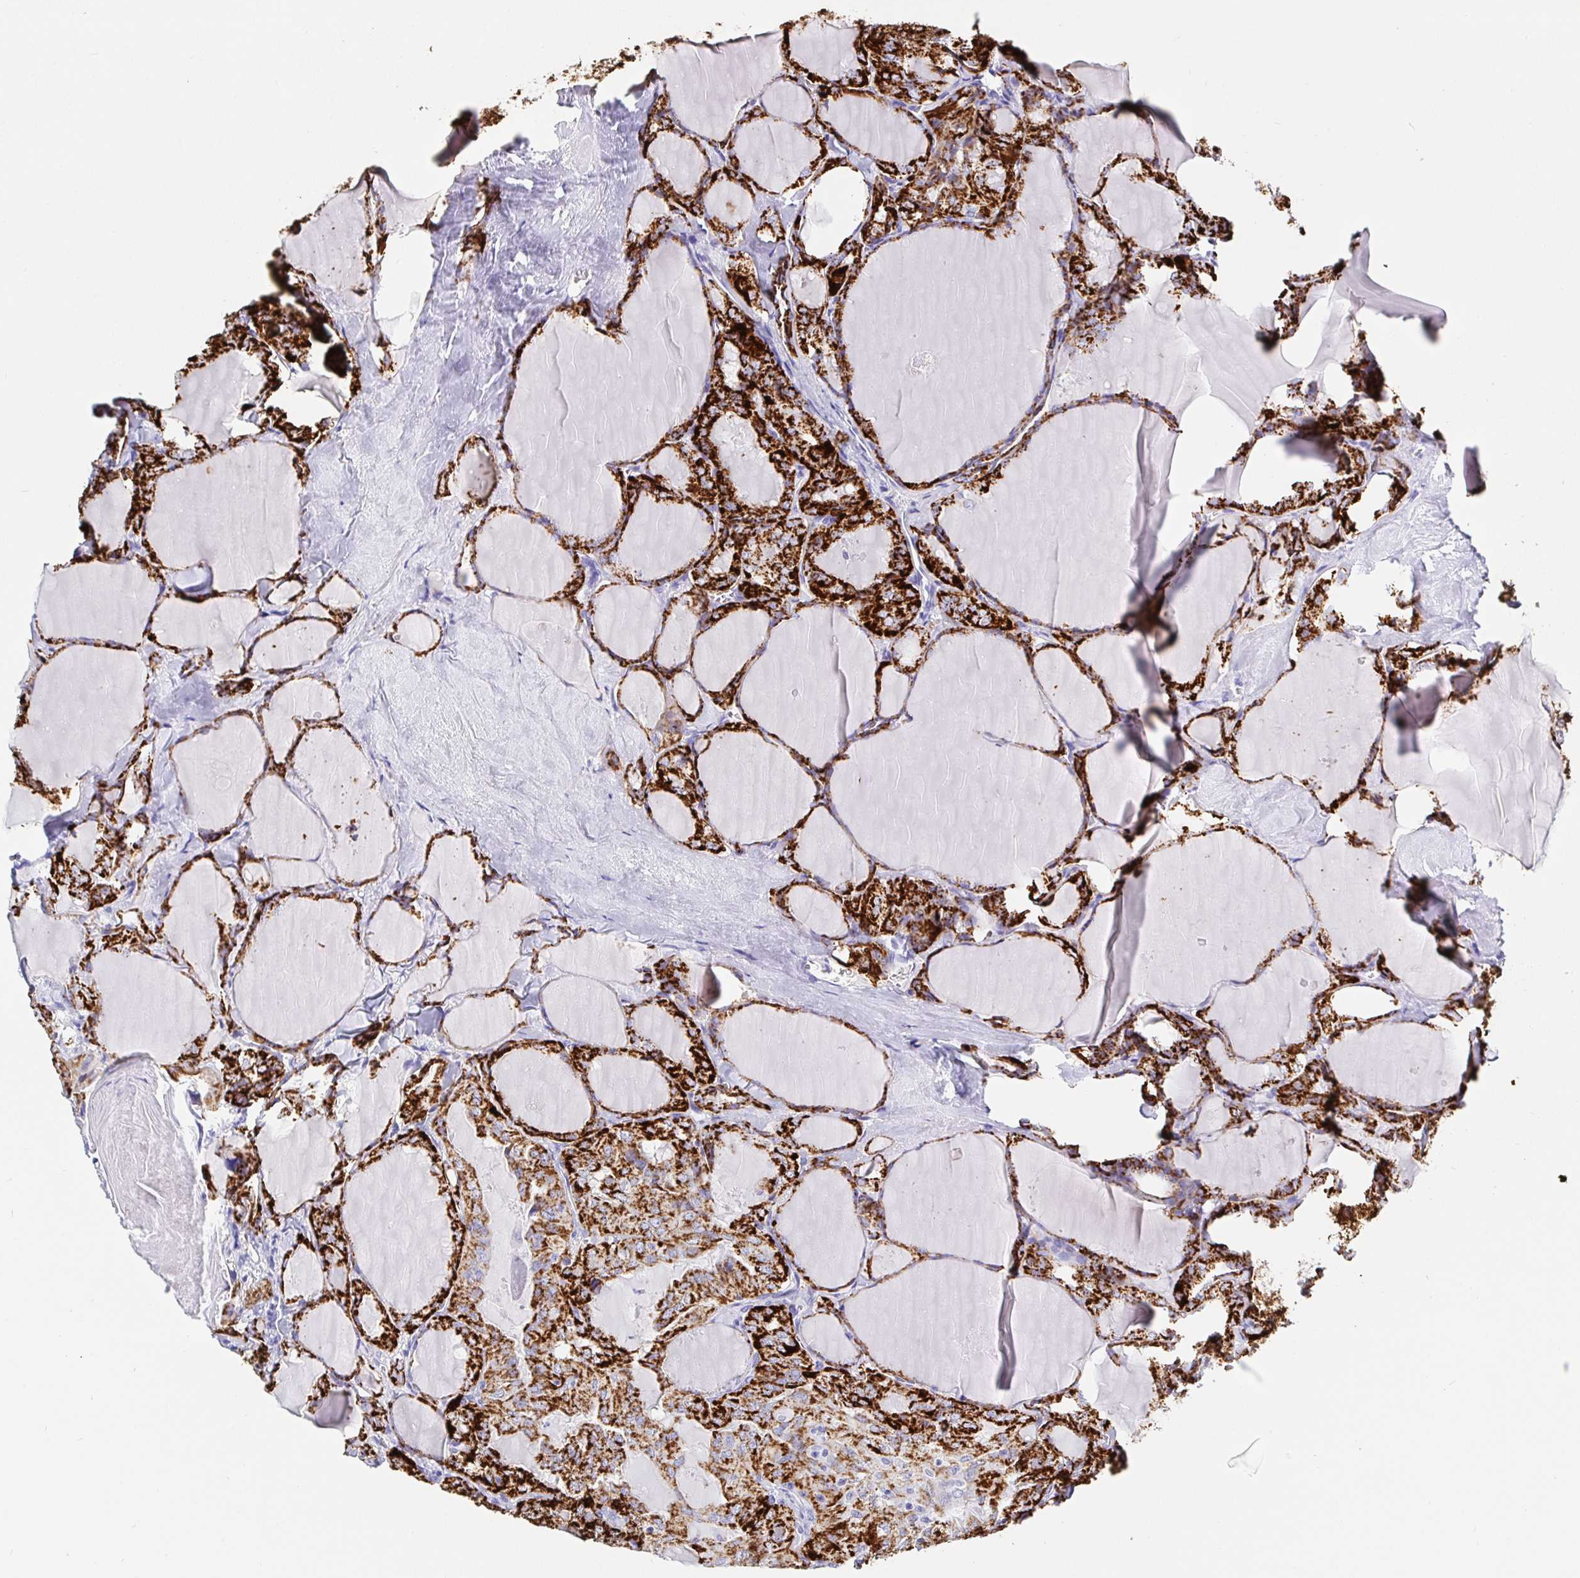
{"staining": {"intensity": "strong", "quantity": ">75%", "location": "cytoplasmic/membranous"}, "tissue": "thyroid cancer", "cell_type": "Tumor cells", "image_type": "cancer", "snomed": [{"axis": "morphology", "description": "Papillary adenocarcinoma, NOS"}, {"axis": "topography", "description": "Thyroid gland"}], "caption": "Protein expression analysis of human papillary adenocarcinoma (thyroid) reveals strong cytoplasmic/membranous staining in approximately >75% of tumor cells.", "gene": "MAOA", "patient": {"sex": "male", "age": 30}}